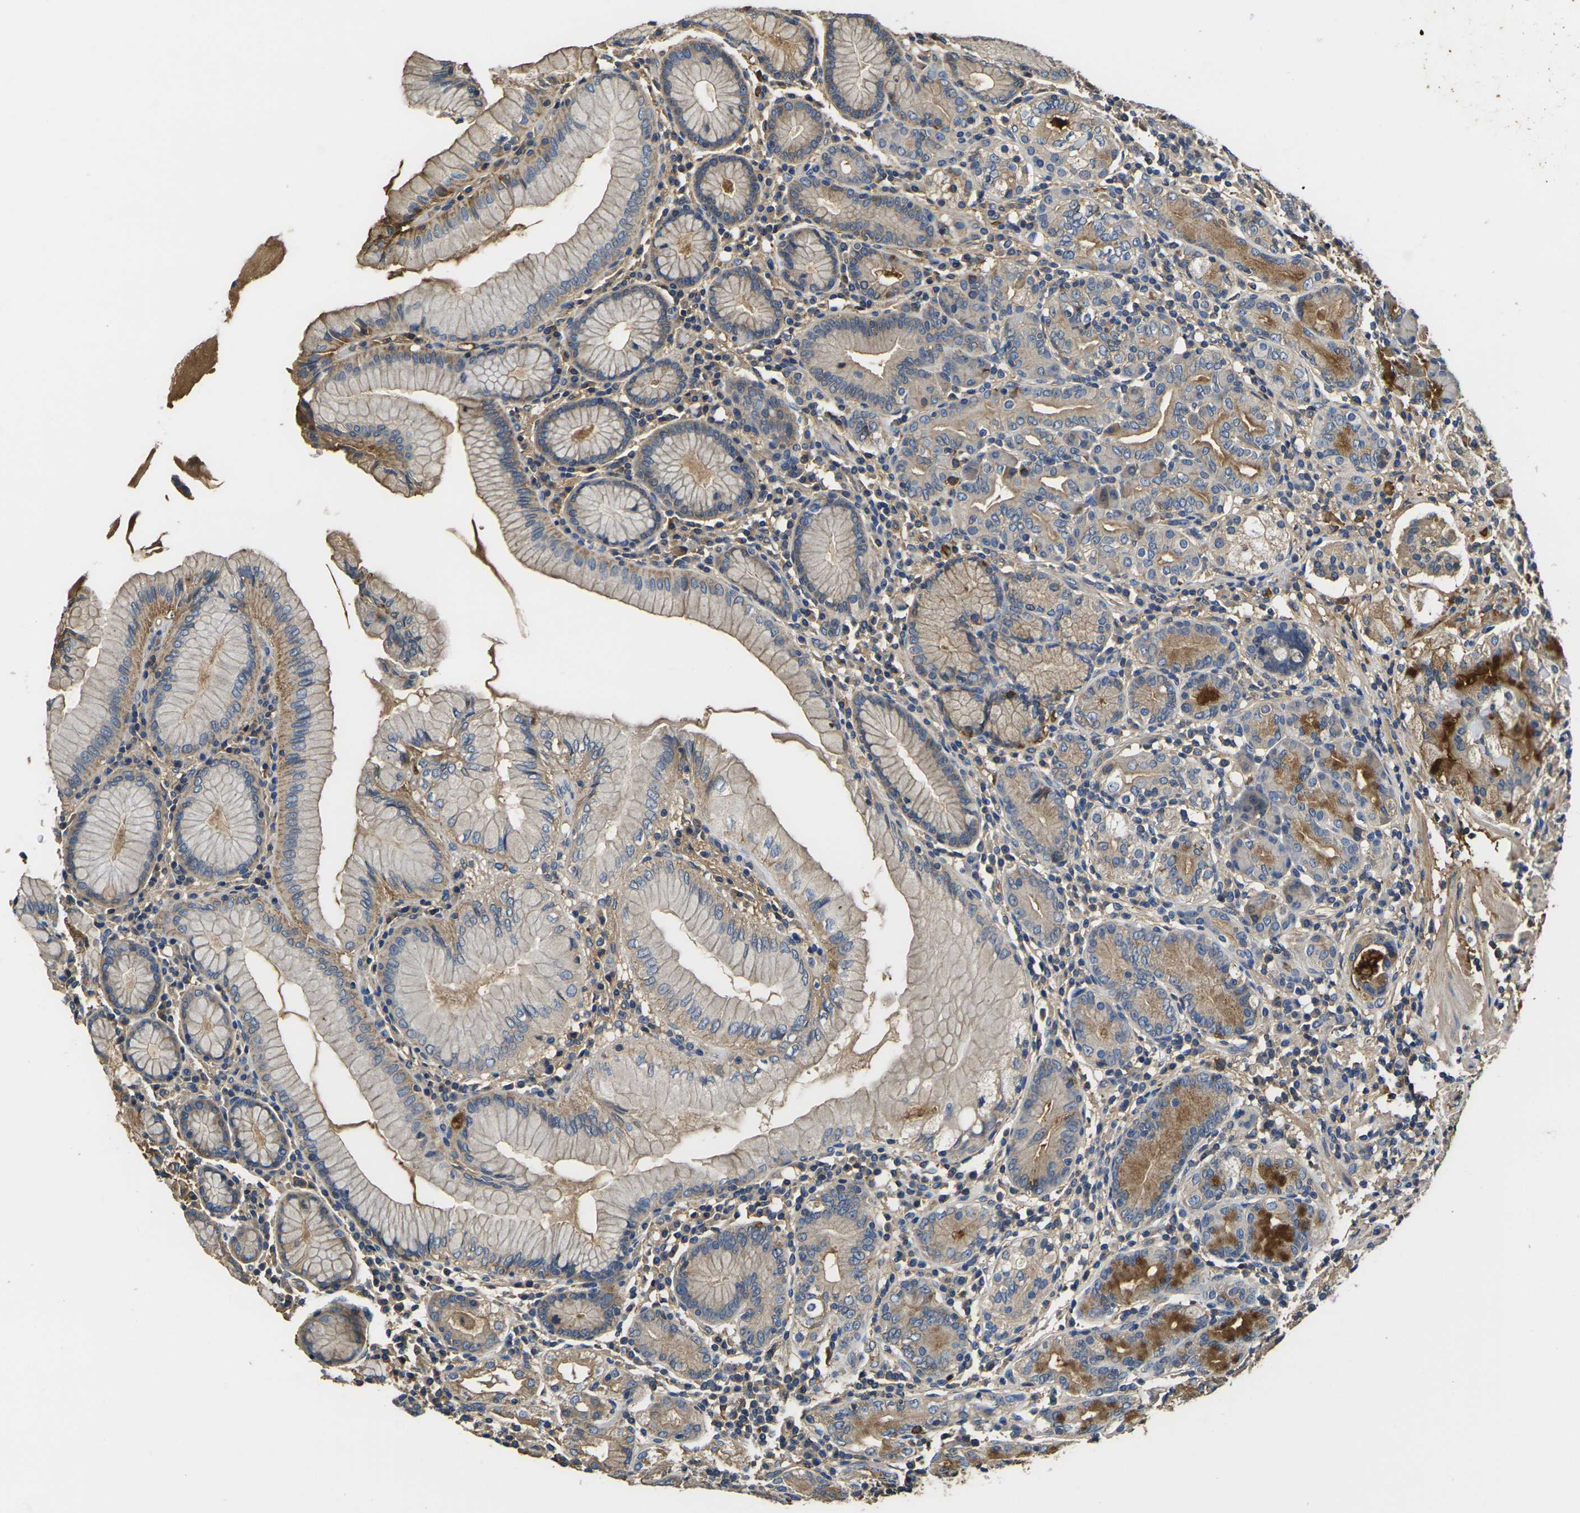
{"staining": {"intensity": "moderate", "quantity": "25%-75%", "location": "cytoplasmic/membranous"}, "tissue": "stomach", "cell_type": "Glandular cells", "image_type": "normal", "snomed": [{"axis": "morphology", "description": "Normal tissue, NOS"}, {"axis": "topography", "description": "Stomach, lower"}], "caption": "There is medium levels of moderate cytoplasmic/membranous expression in glandular cells of unremarkable stomach, as demonstrated by immunohistochemical staining (brown color).", "gene": "HSPG2", "patient": {"sex": "female", "age": 76}}